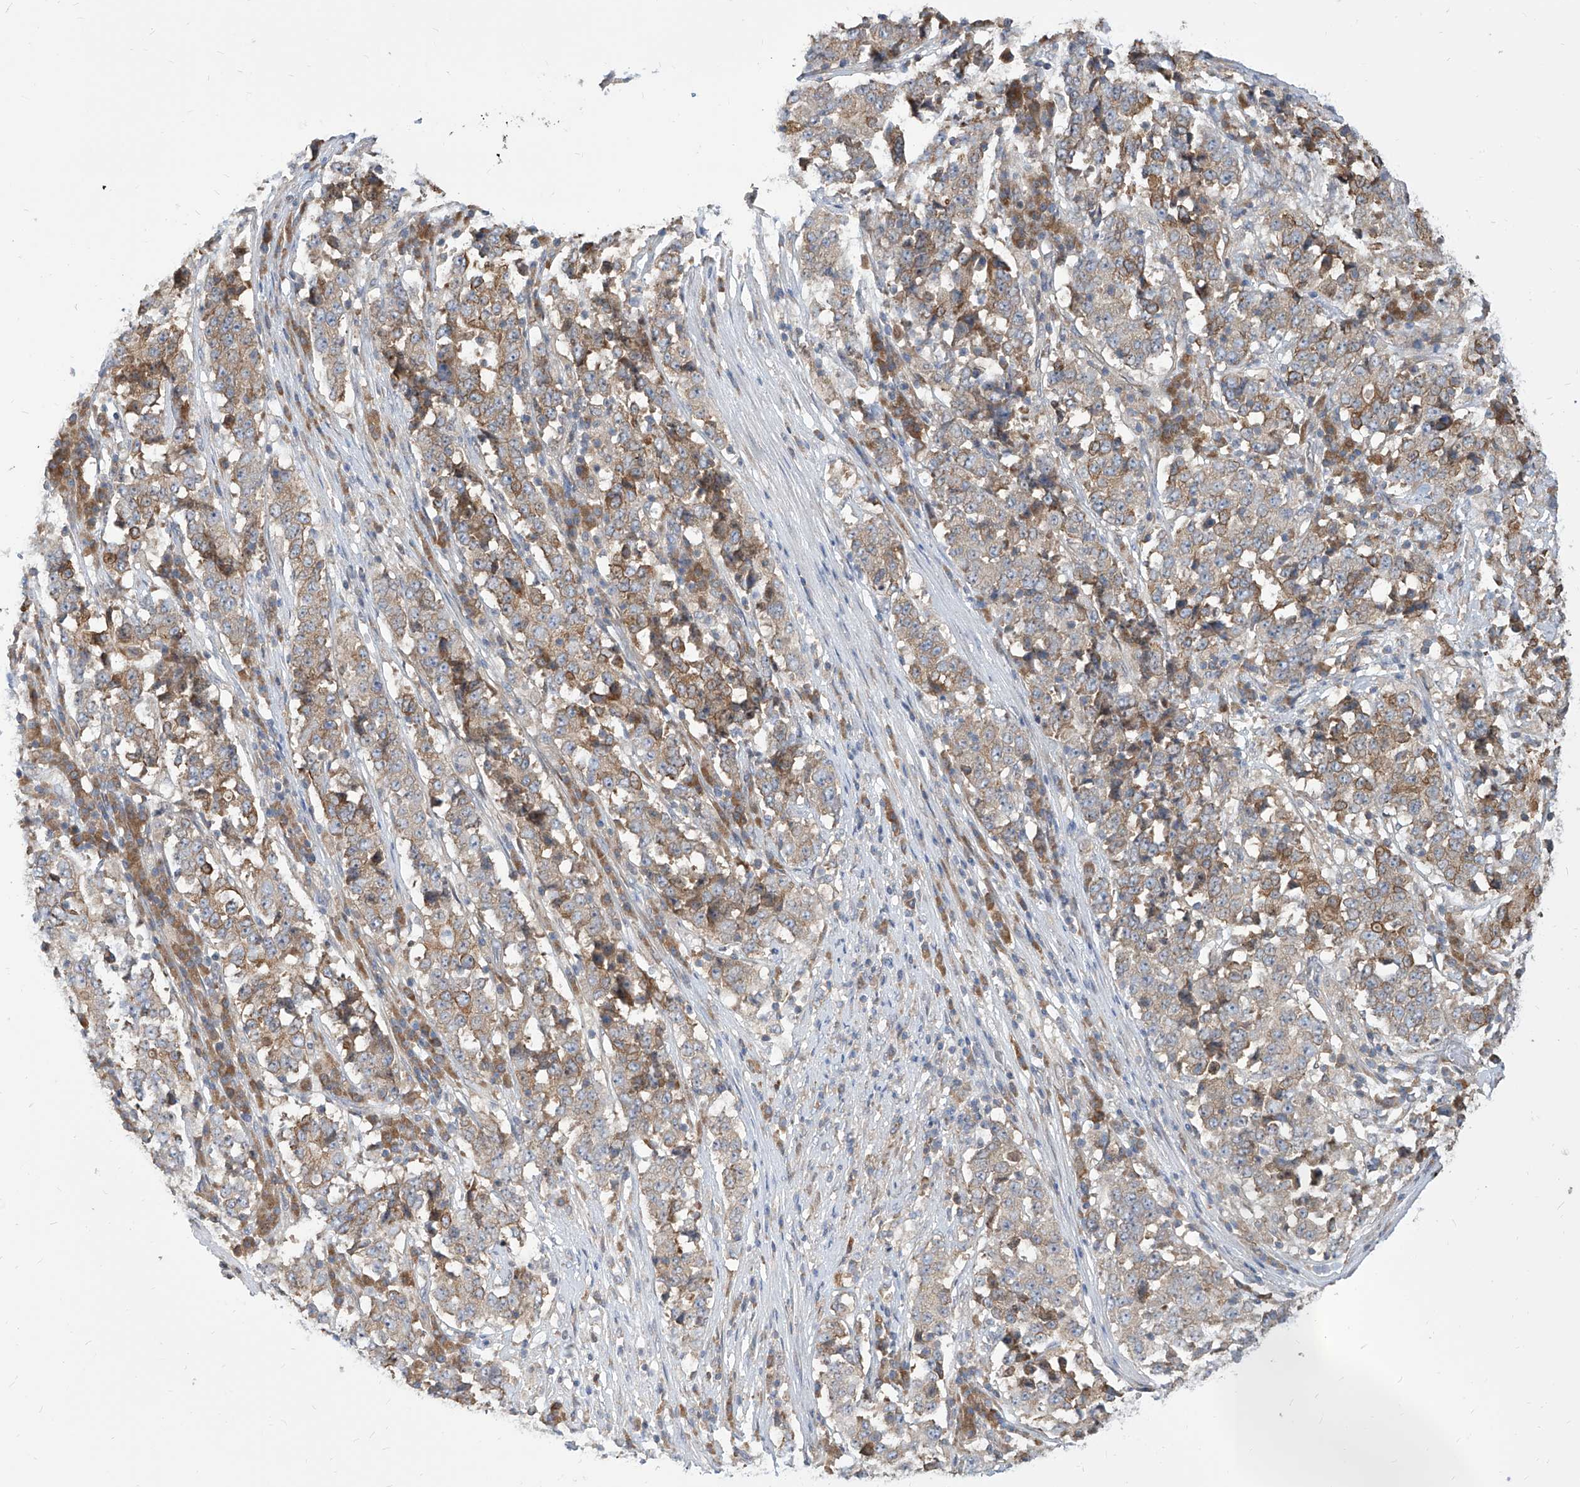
{"staining": {"intensity": "moderate", "quantity": "25%-75%", "location": "cytoplasmic/membranous"}, "tissue": "stomach cancer", "cell_type": "Tumor cells", "image_type": "cancer", "snomed": [{"axis": "morphology", "description": "Adenocarcinoma, NOS"}, {"axis": "topography", "description": "Stomach"}], "caption": "There is medium levels of moderate cytoplasmic/membranous staining in tumor cells of stomach cancer, as demonstrated by immunohistochemical staining (brown color).", "gene": "FAM83B", "patient": {"sex": "male", "age": 59}}